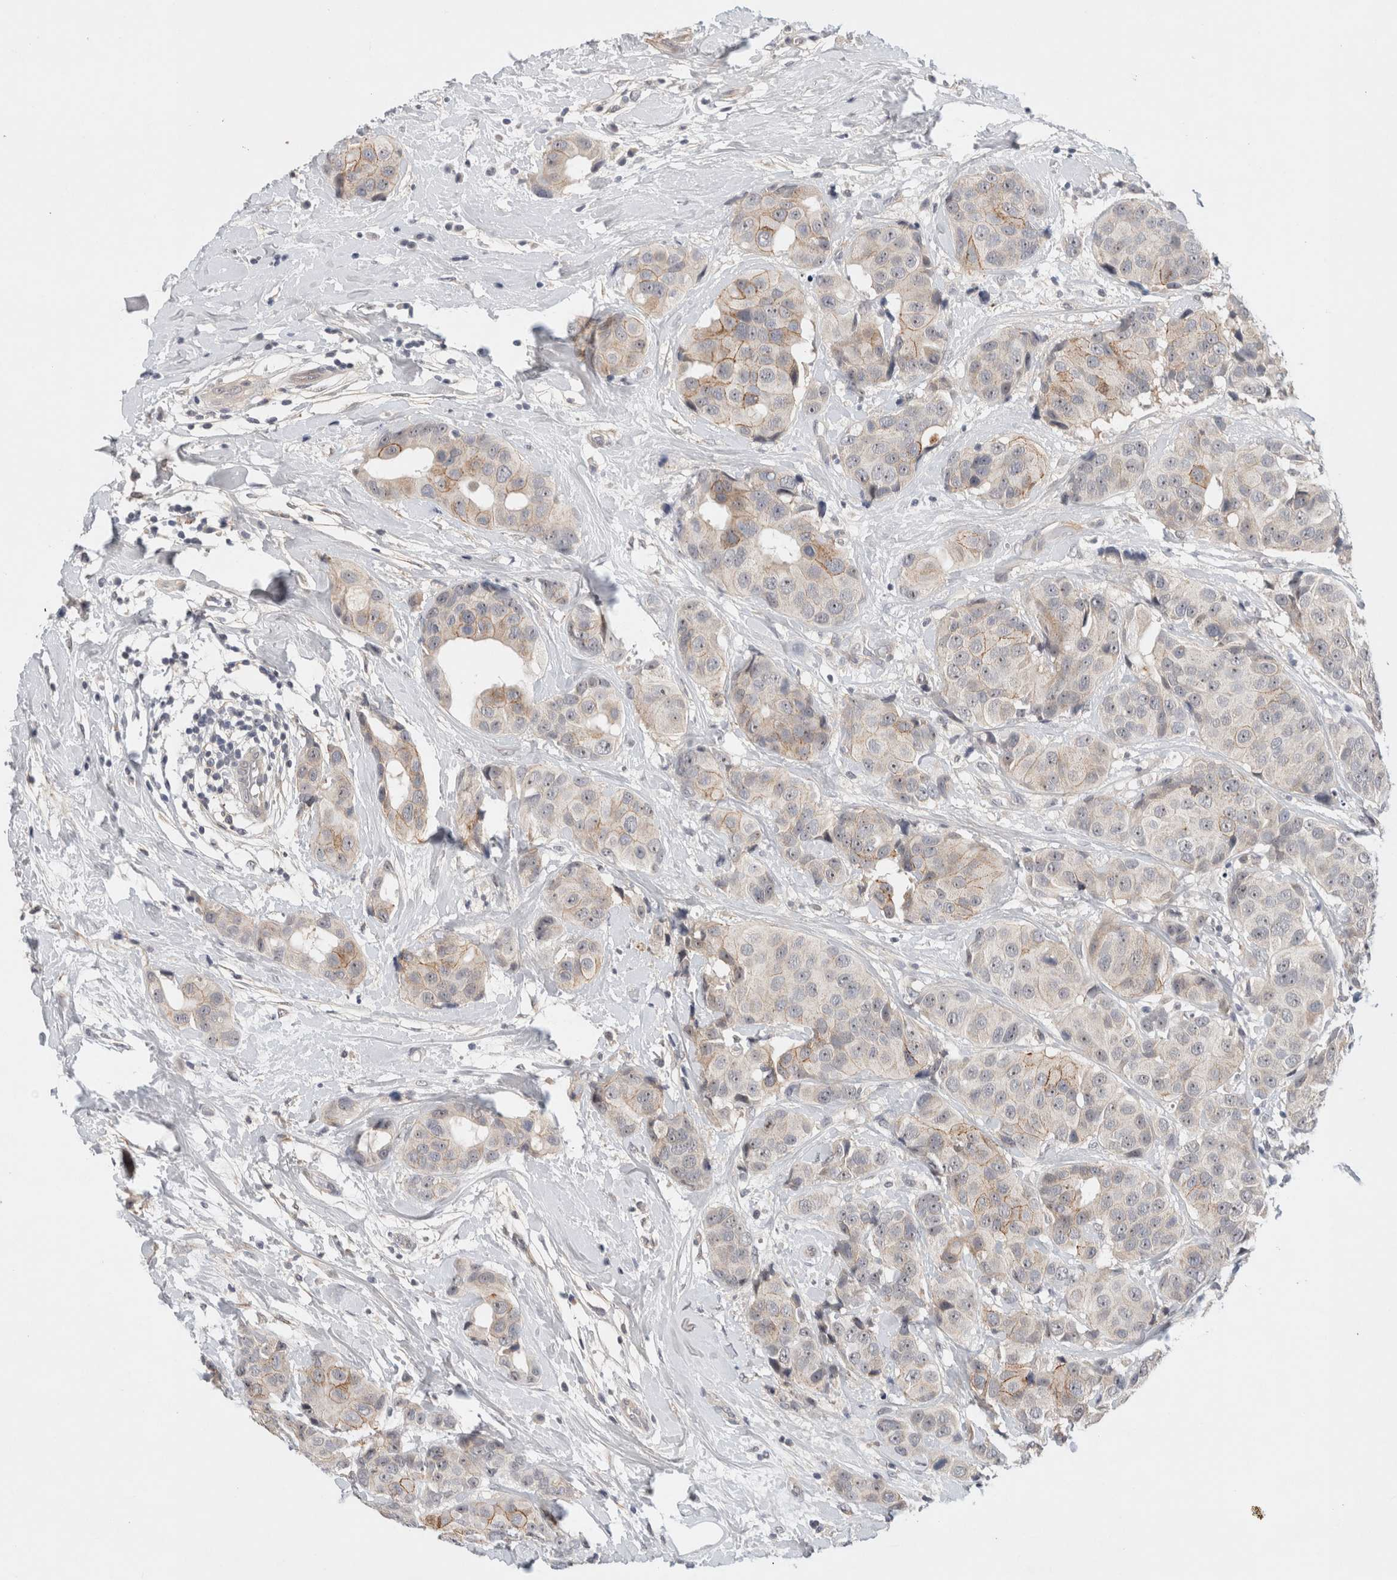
{"staining": {"intensity": "moderate", "quantity": "25%-75%", "location": "cytoplasmic/membranous"}, "tissue": "breast cancer", "cell_type": "Tumor cells", "image_type": "cancer", "snomed": [{"axis": "morphology", "description": "Normal tissue, NOS"}, {"axis": "morphology", "description": "Duct carcinoma"}, {"axis": "topography", "description": "Breast"}], "caption": "Immunohistochemical staining of infiltrating ductal carcinoma (breast) shows medium levels of moderate cytoplasmic/membranous positivity in about 25%-75% of tumor cells.", "gene": "HCN3", "patient": {"sex": "female", "age": 39}}